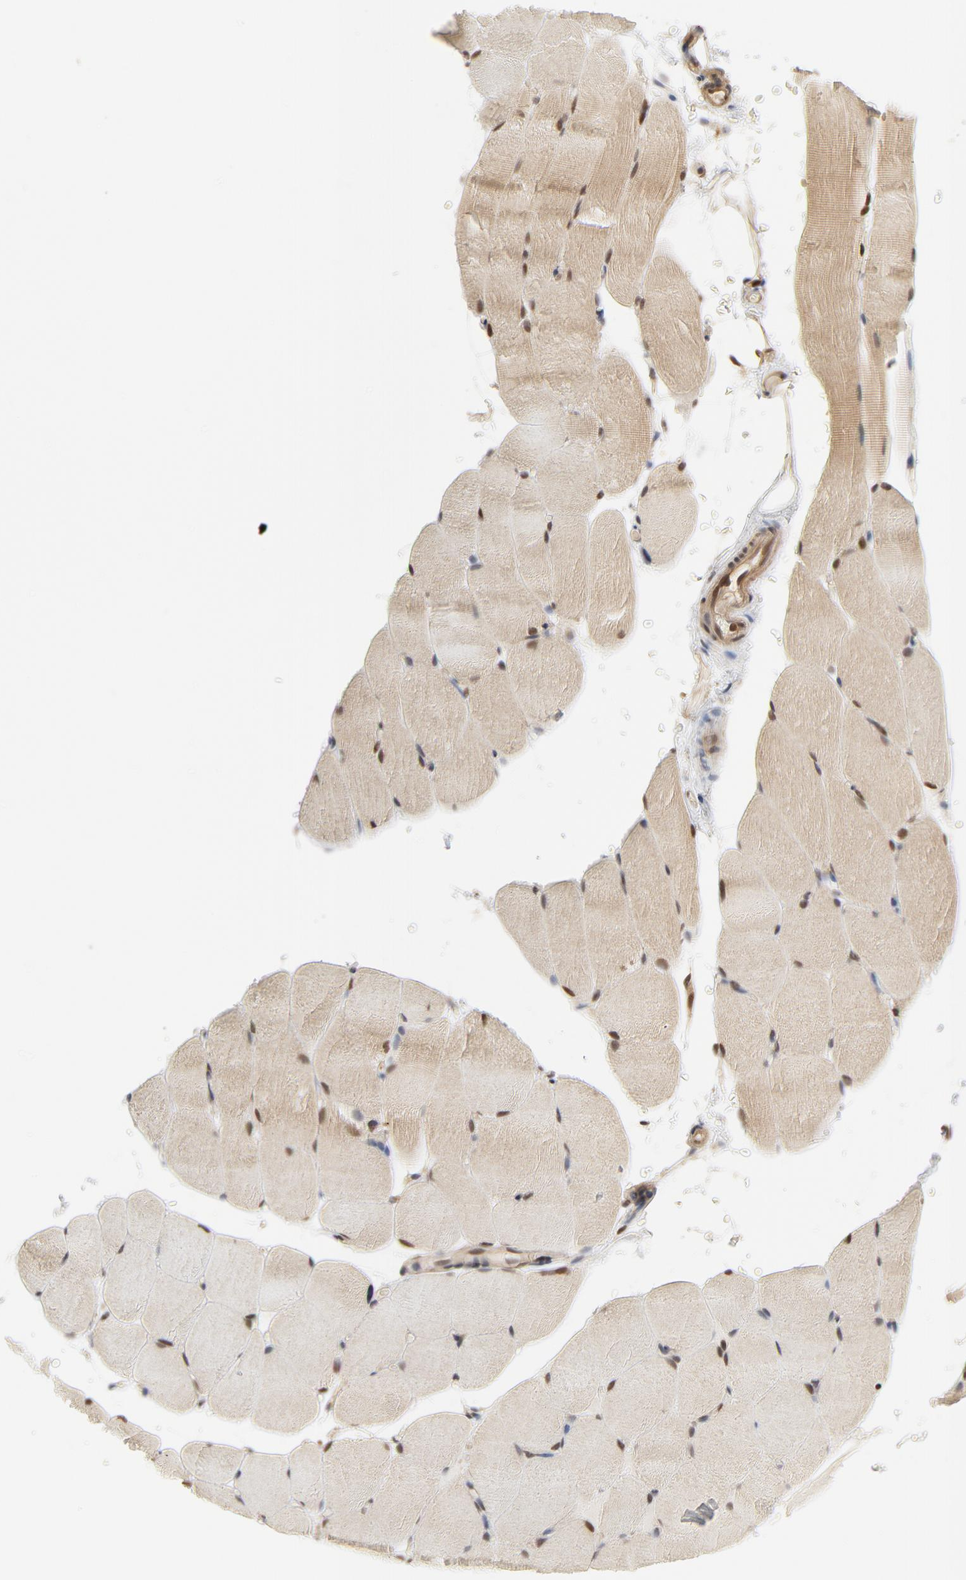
{"staining": {"intensity": "weak", "quantity": ">75%", "location": "cytoplasmic/membranous,nuclear"}, "tissue": "skeletal muscle", "cell_type": "Myocytes", "image_type": "normal", "snomed": [{"axis": "morphology", "description": "Normal tissue, NOS"}, {"axis": "topography", "description": "Skeletal muscle"}], "caption": "Protein analysis of benign skeletal muscle demonstrates weak cytoplasmic/membranous,nuclear expression in approximately >75% of myocytes.", "gene": "NEDD8", "patient": {"sex": "female", "age": 37}}